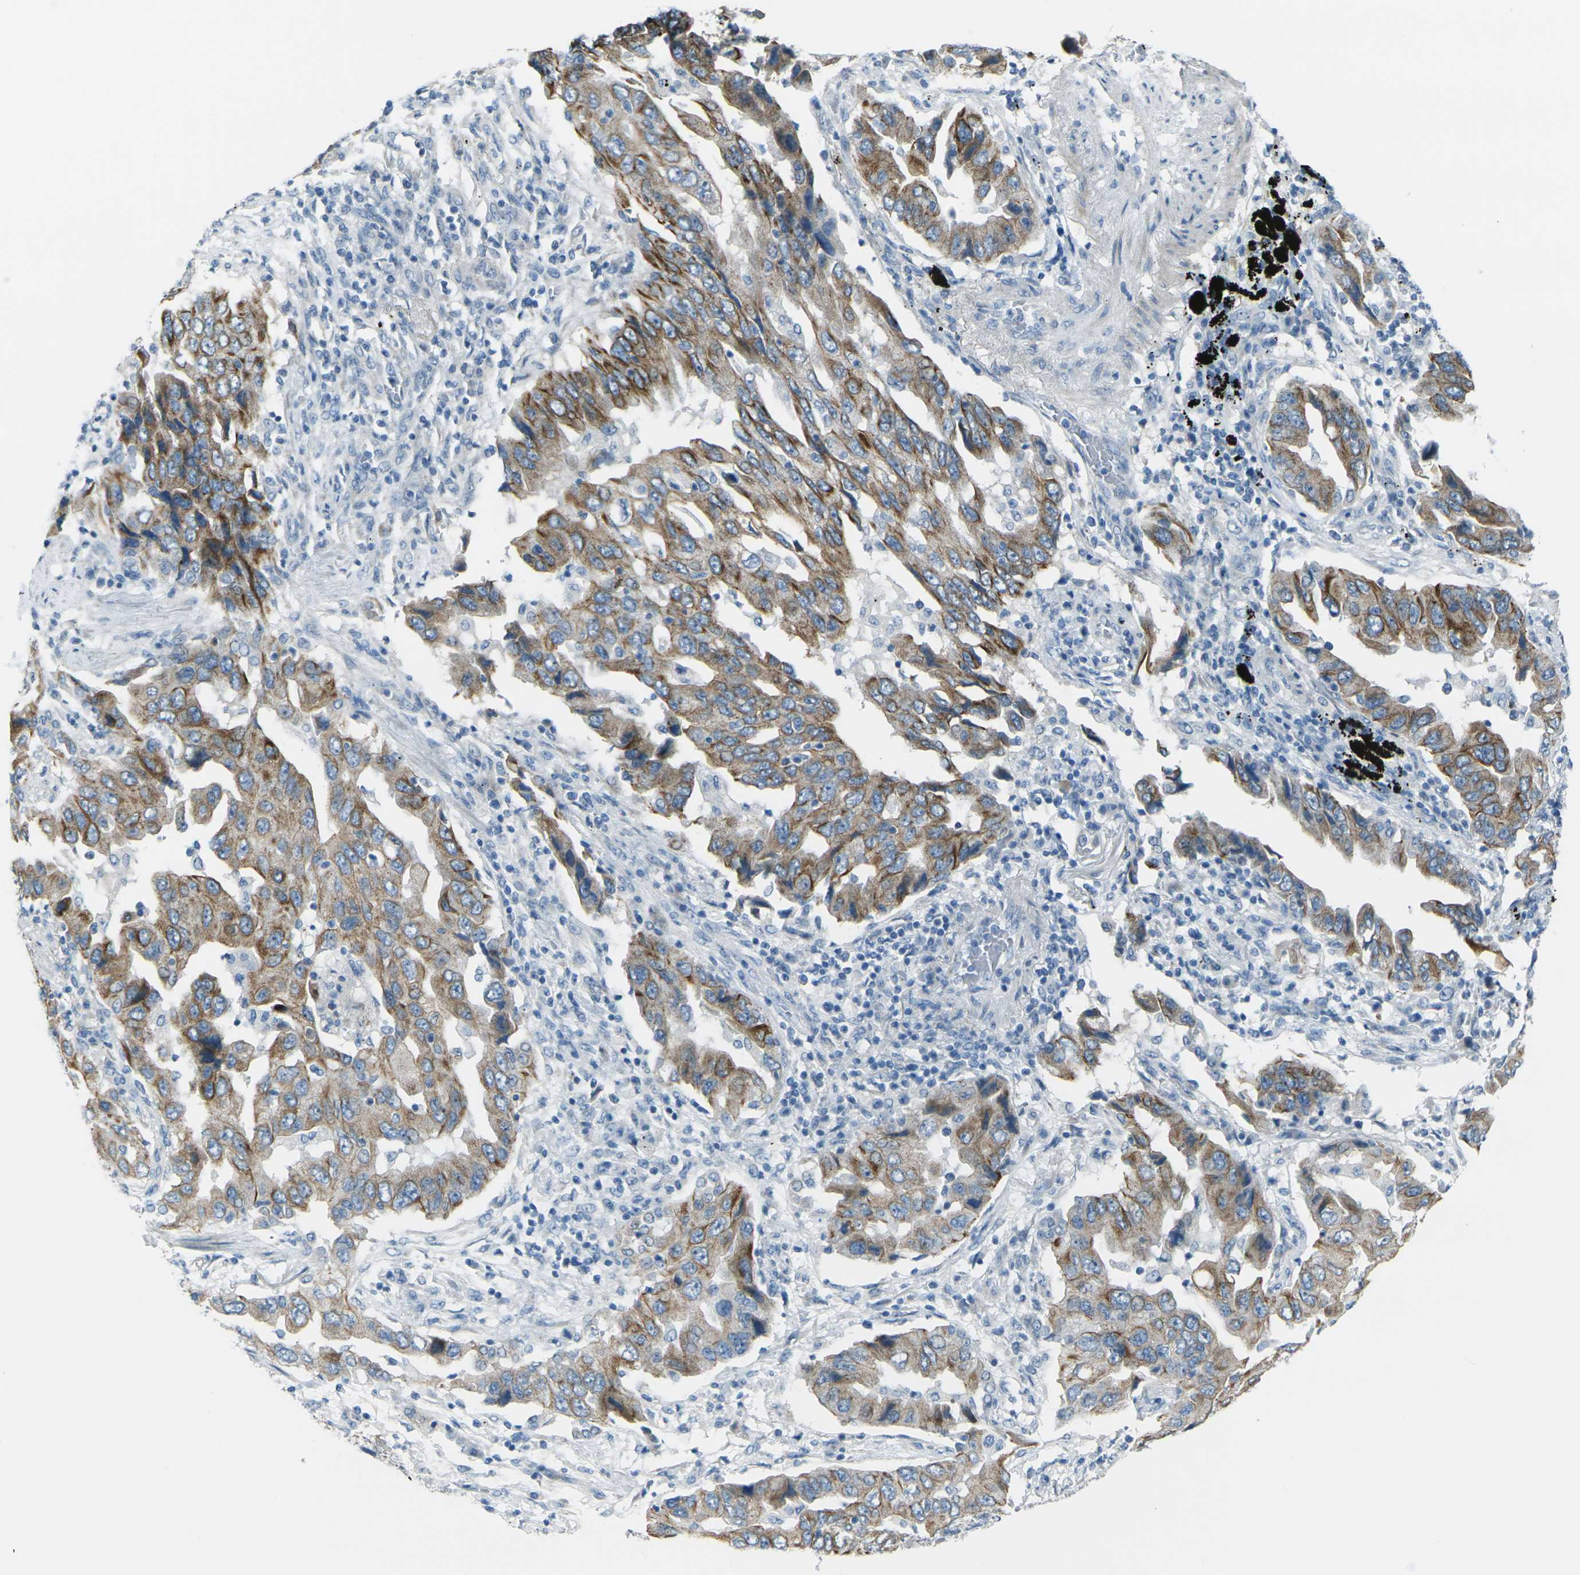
{"staining": {"intensity": "moderate", "quantity": ">75%", "location": "cytoplasmic/membranous"}, "tissue": "lung cancer", "cell_type": "Tumor cells", "image_type": "cancer", "snomed": [{"axis": "morphology", "description": "Adenocarcinoma, NOS"}, {"axis": "topography", "description": "Lung"}], "caption": "This micrograph displays immunohistochemistry staining of human lung cancer (adenocarcinoma), with medium moderate cytoplasmic/membranous positivity in about >75% of tumor cells.", "gene": "ANKRD46", "patient": {"sex": "female", "age": 65}}